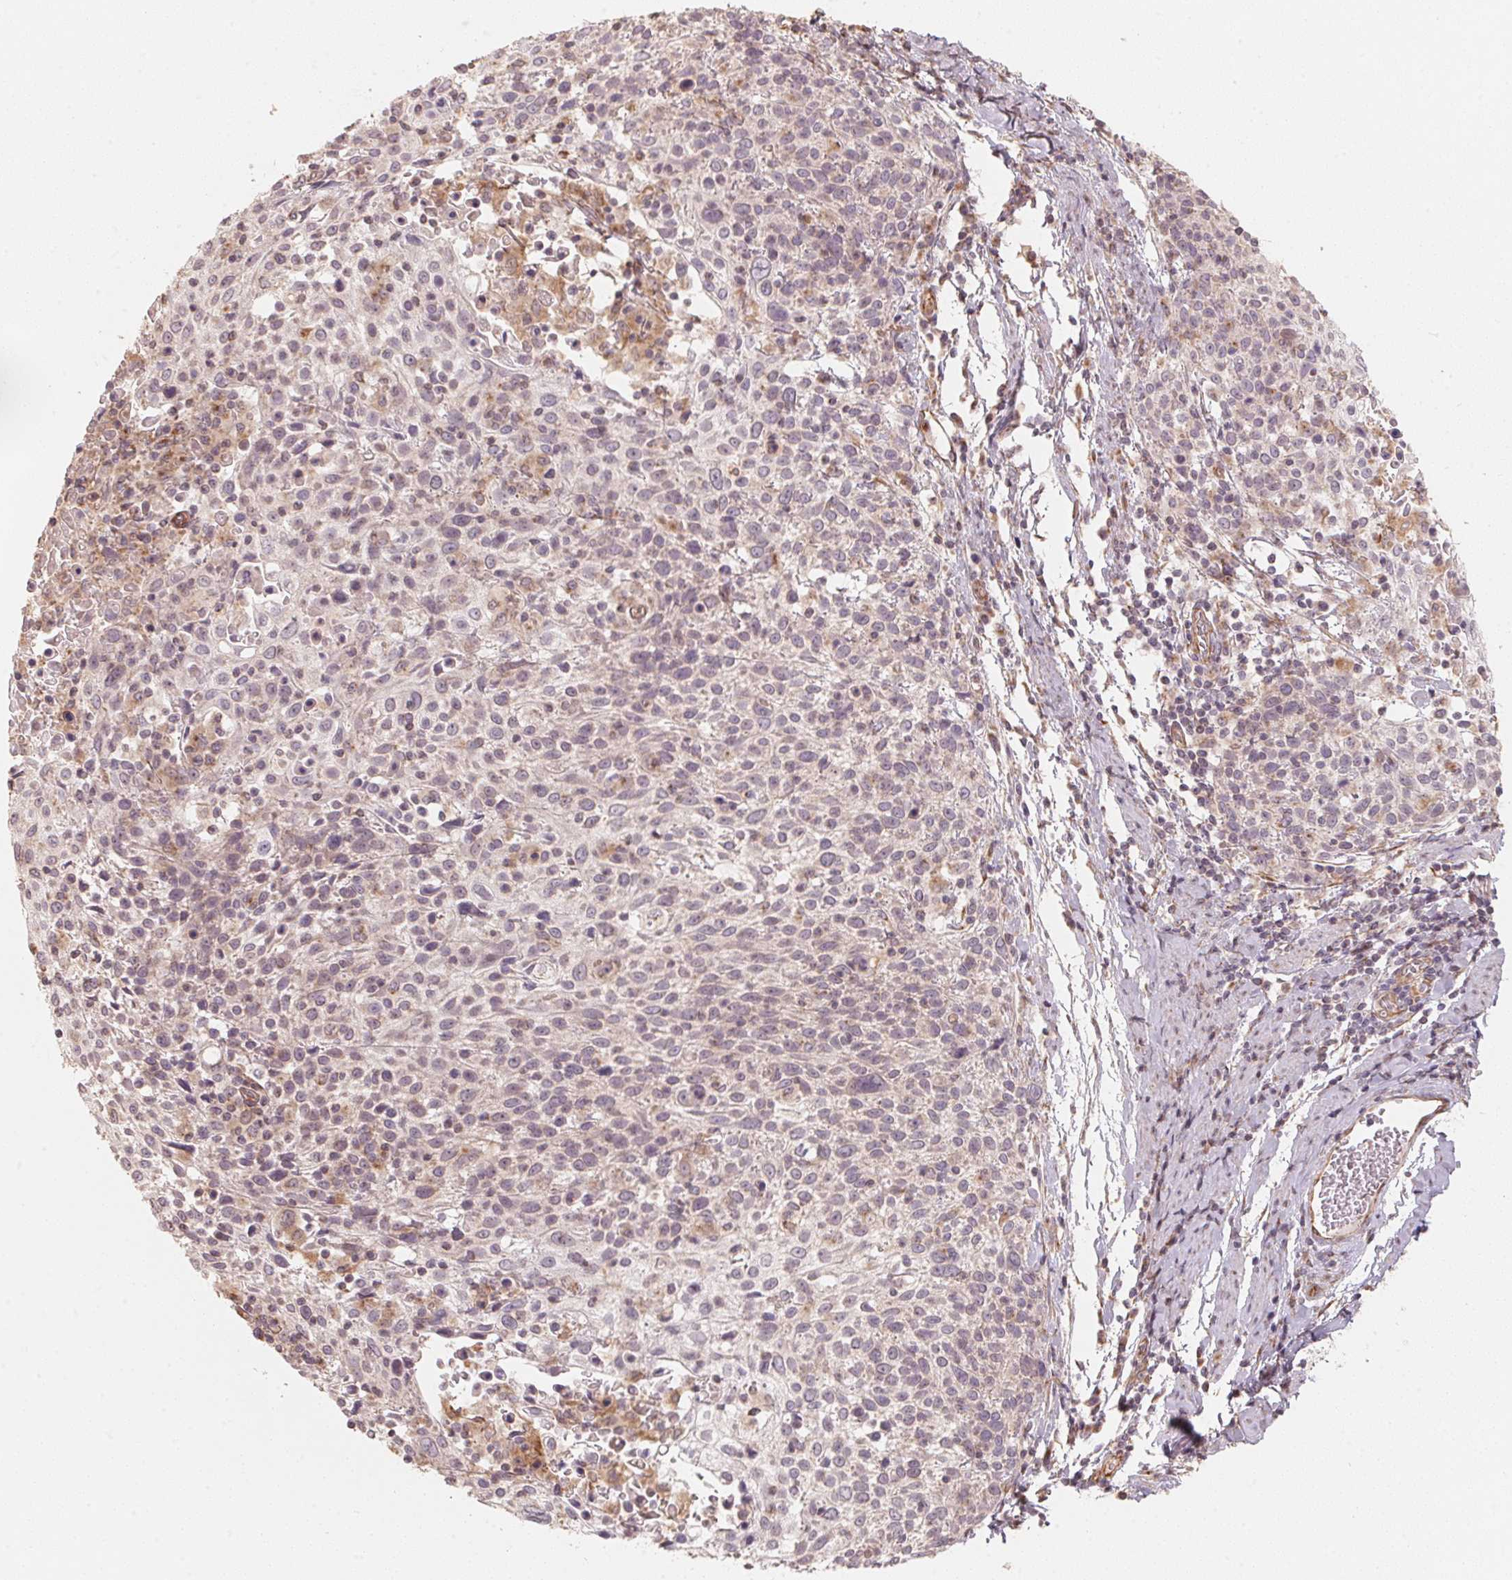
{"staining": {"intensity": "negative", "quantity": "none", "location": "none"}, "tissue": "cervical cancer", "cell_type": "Tumor cells", "image_type": "cancer", "snomed": [{"axis": "morphology", "description": "Squamous cell carcinoma, NOS"}, {"axis": "topography", "description": "Cervix"}], "caption": "DAB (3,3'-diaminobenzidine) immunohistochemical staining of human cervical squamous cell carcinoma displays no significant expression in tumor cells.", "gene": "TSPAN12", "patient": {"sex": "female", "age": 61}}